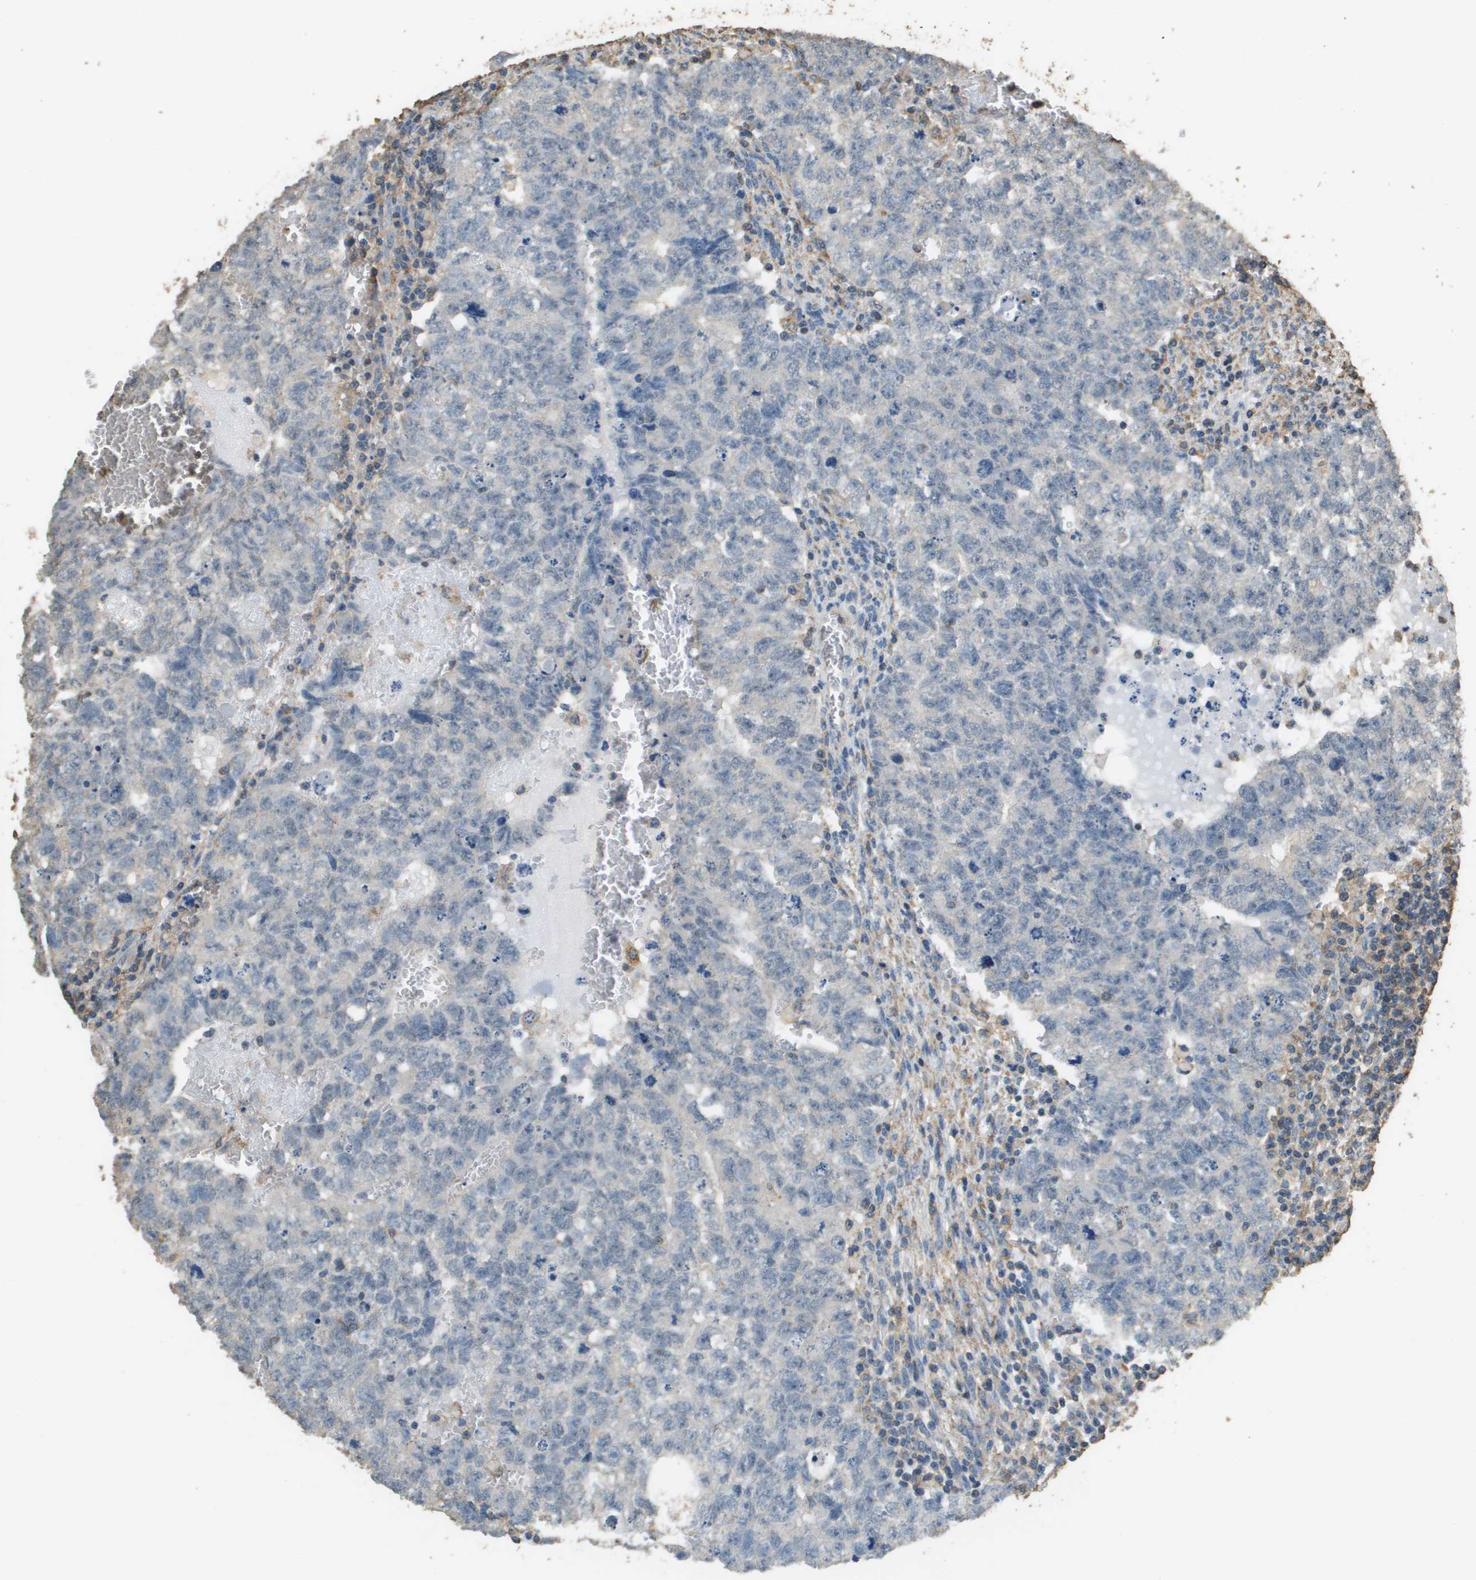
{"staining": {"intensity": "negative", "quantity": "none", "location": "none"}, "tissue": "testis cancer", "cell_type": "Tumor cells", "image_type": "cancer", "snomed": [{"axis": "morphology", "description": "Seminoma, NOS"}, {"axis": "morphology", "description": "Carcinoma, Embryonal, NOS"}, {"axis": "topography", "description": "Testis"}], "caption": "There is no significant staining in tumor cells of testis seminoma.", "gene": "MS4A7", "patient": {"sex": "male", "age": 38}}